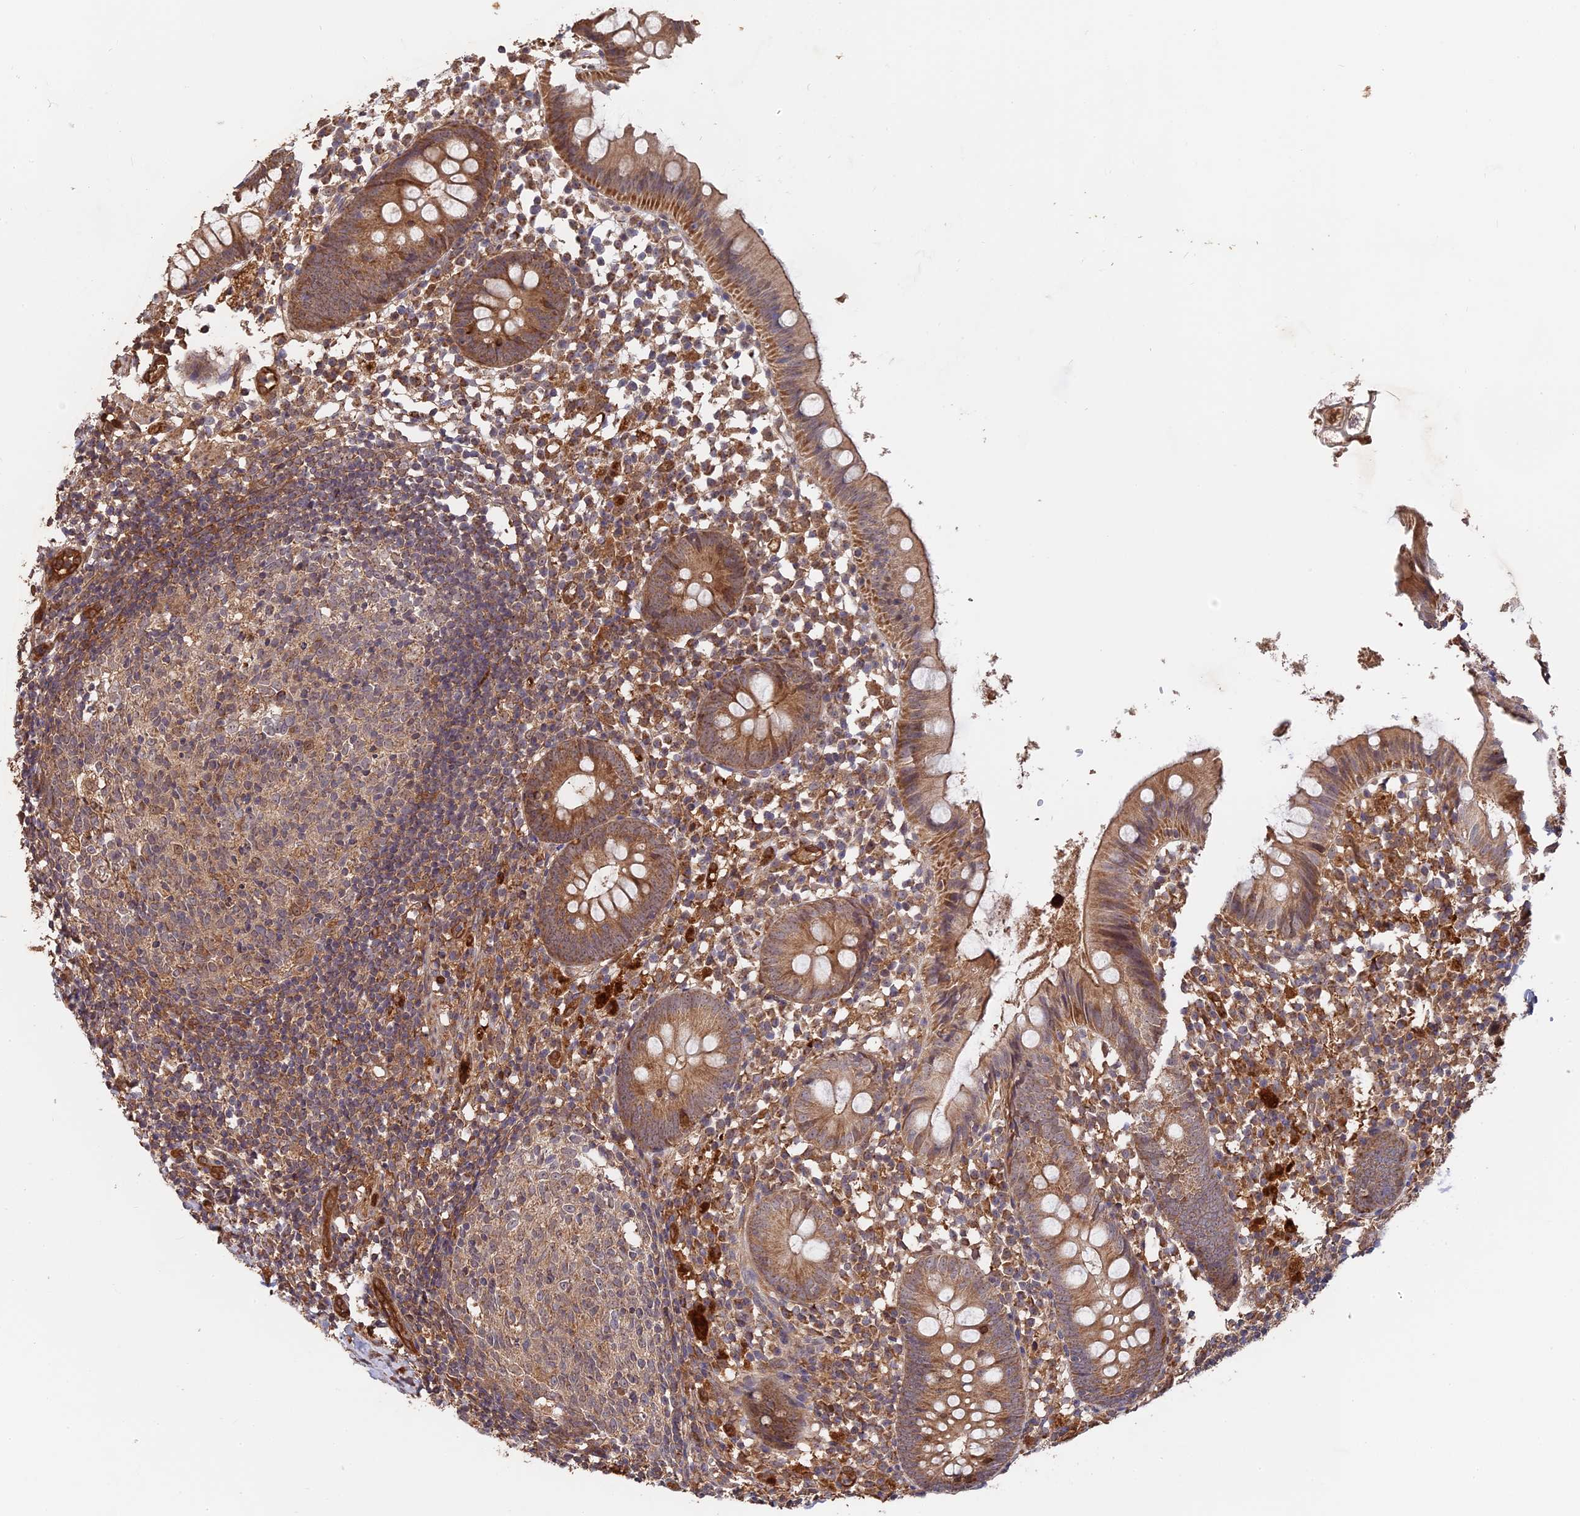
{"staining": {"intensity": "moderate", "quantity": ">75%", "location": "cytoplasmic/membranous"}, "tissue": "appendix", "cell_type": "Glandular cells", "image_type": "normal", "snomed": [{"axis": "morphology", "description": "Normal tissue, NOS"}, {"axis": "topography", "description": "Appendix"}], "caption": "An immunohistochemistry (IHC) micrograph of normal tissue is shown. Protein staining in brown shows moderate cytoplasmic/membranous positivity in appendix within glandular cells.", "gene": "SAC3D1", "patient": {"sex": "female", "age": 20}}